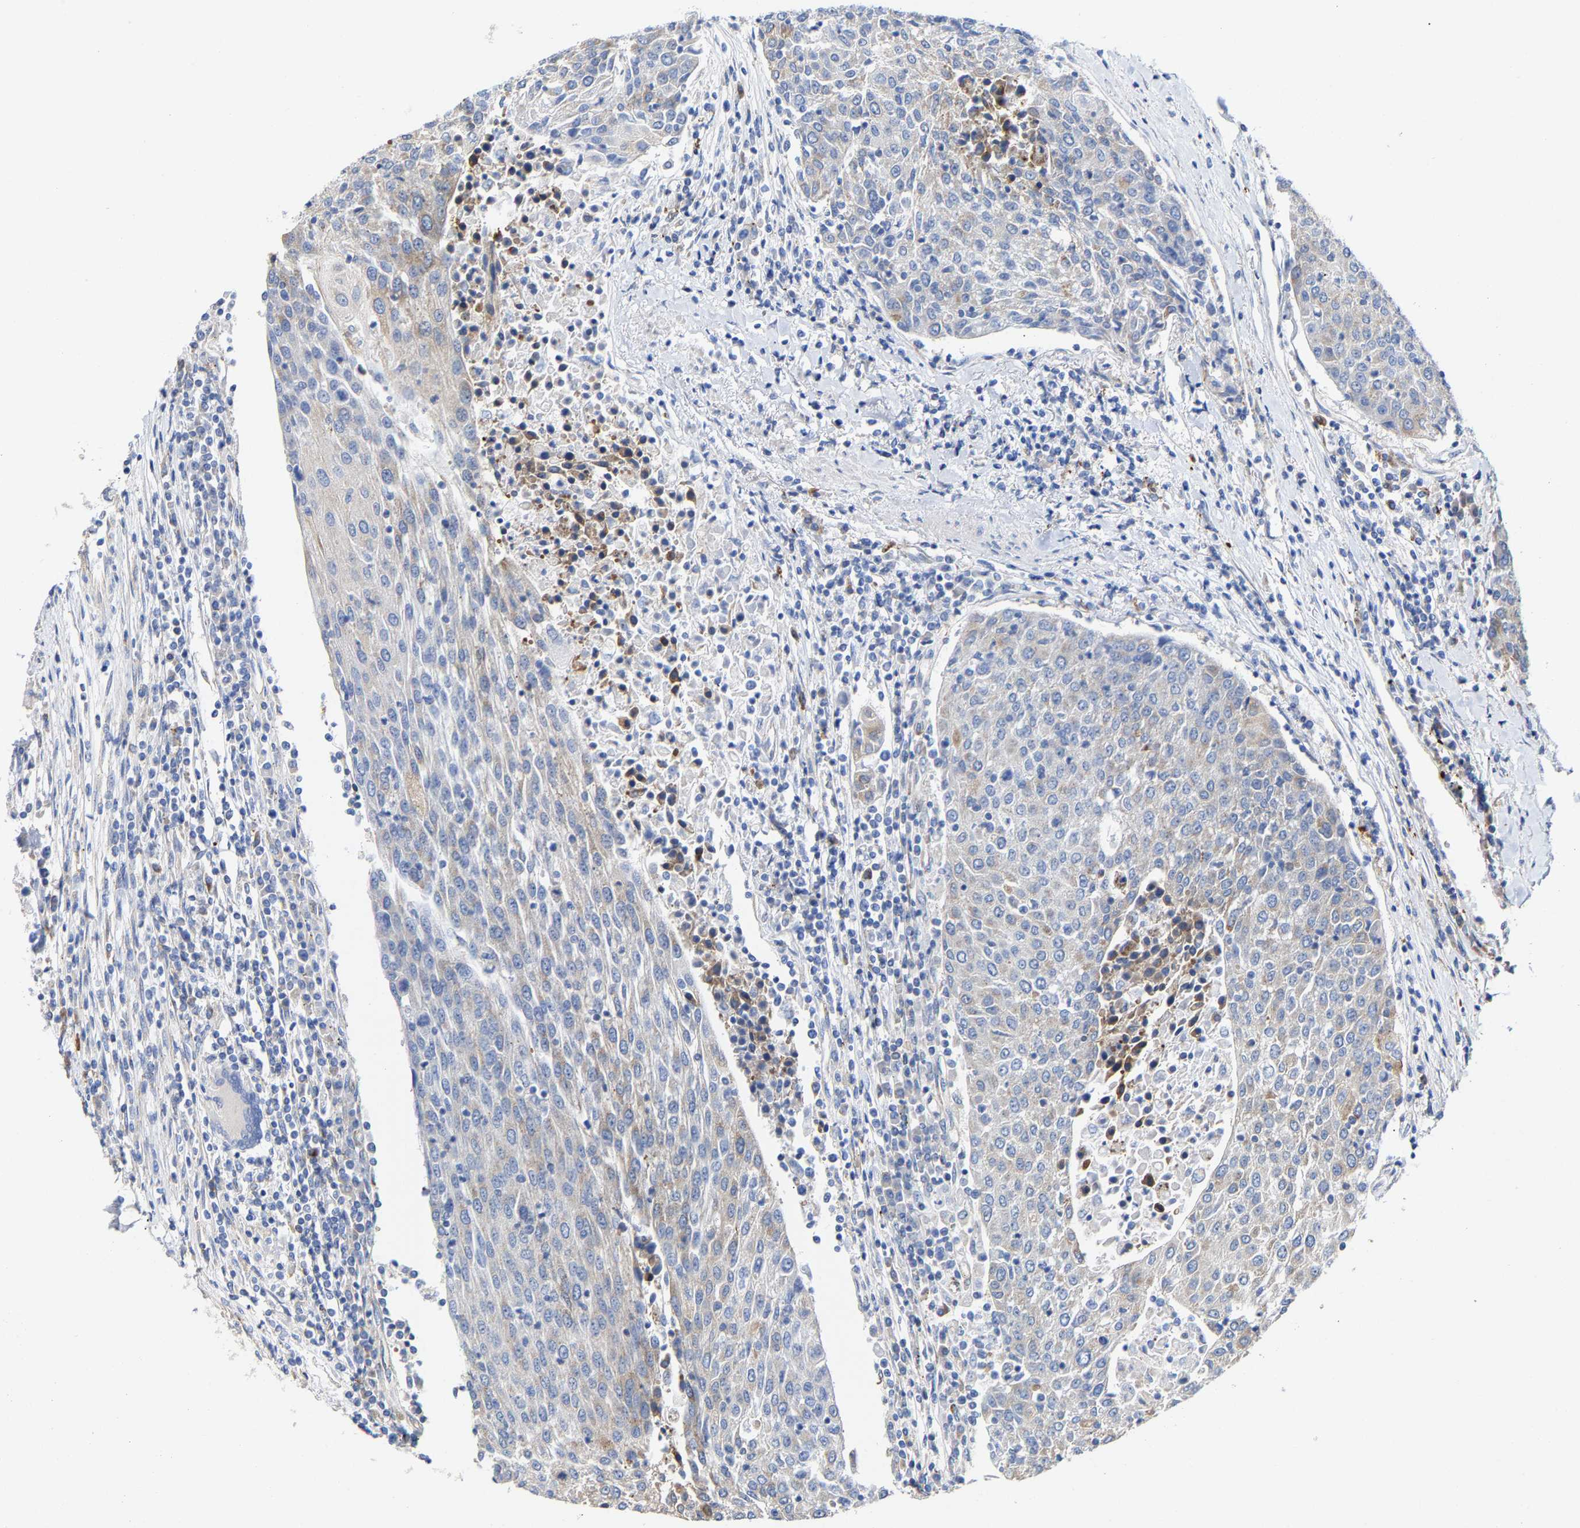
{"staining": {"intensity": "weak", "quantity": "<25%", "location": "cytoplasmic/membranous"}, "tissue": "urothelial cancer", "cell_type": "Tumor cells", "image_type": "cancer", "snomed": [{"axis": "morphology", "description": "Urothelial carcinoma, High grade"}, {"axis": "topography", "description": "Urinary bladder"}], "caption": "This is an immunohistochemistry micrograph of human urothelial carcinoma (high-grade). There is no staining in tumor cells.", "gene": "PPP1R15A", "patient": {"sex": "female", "age": 85}}